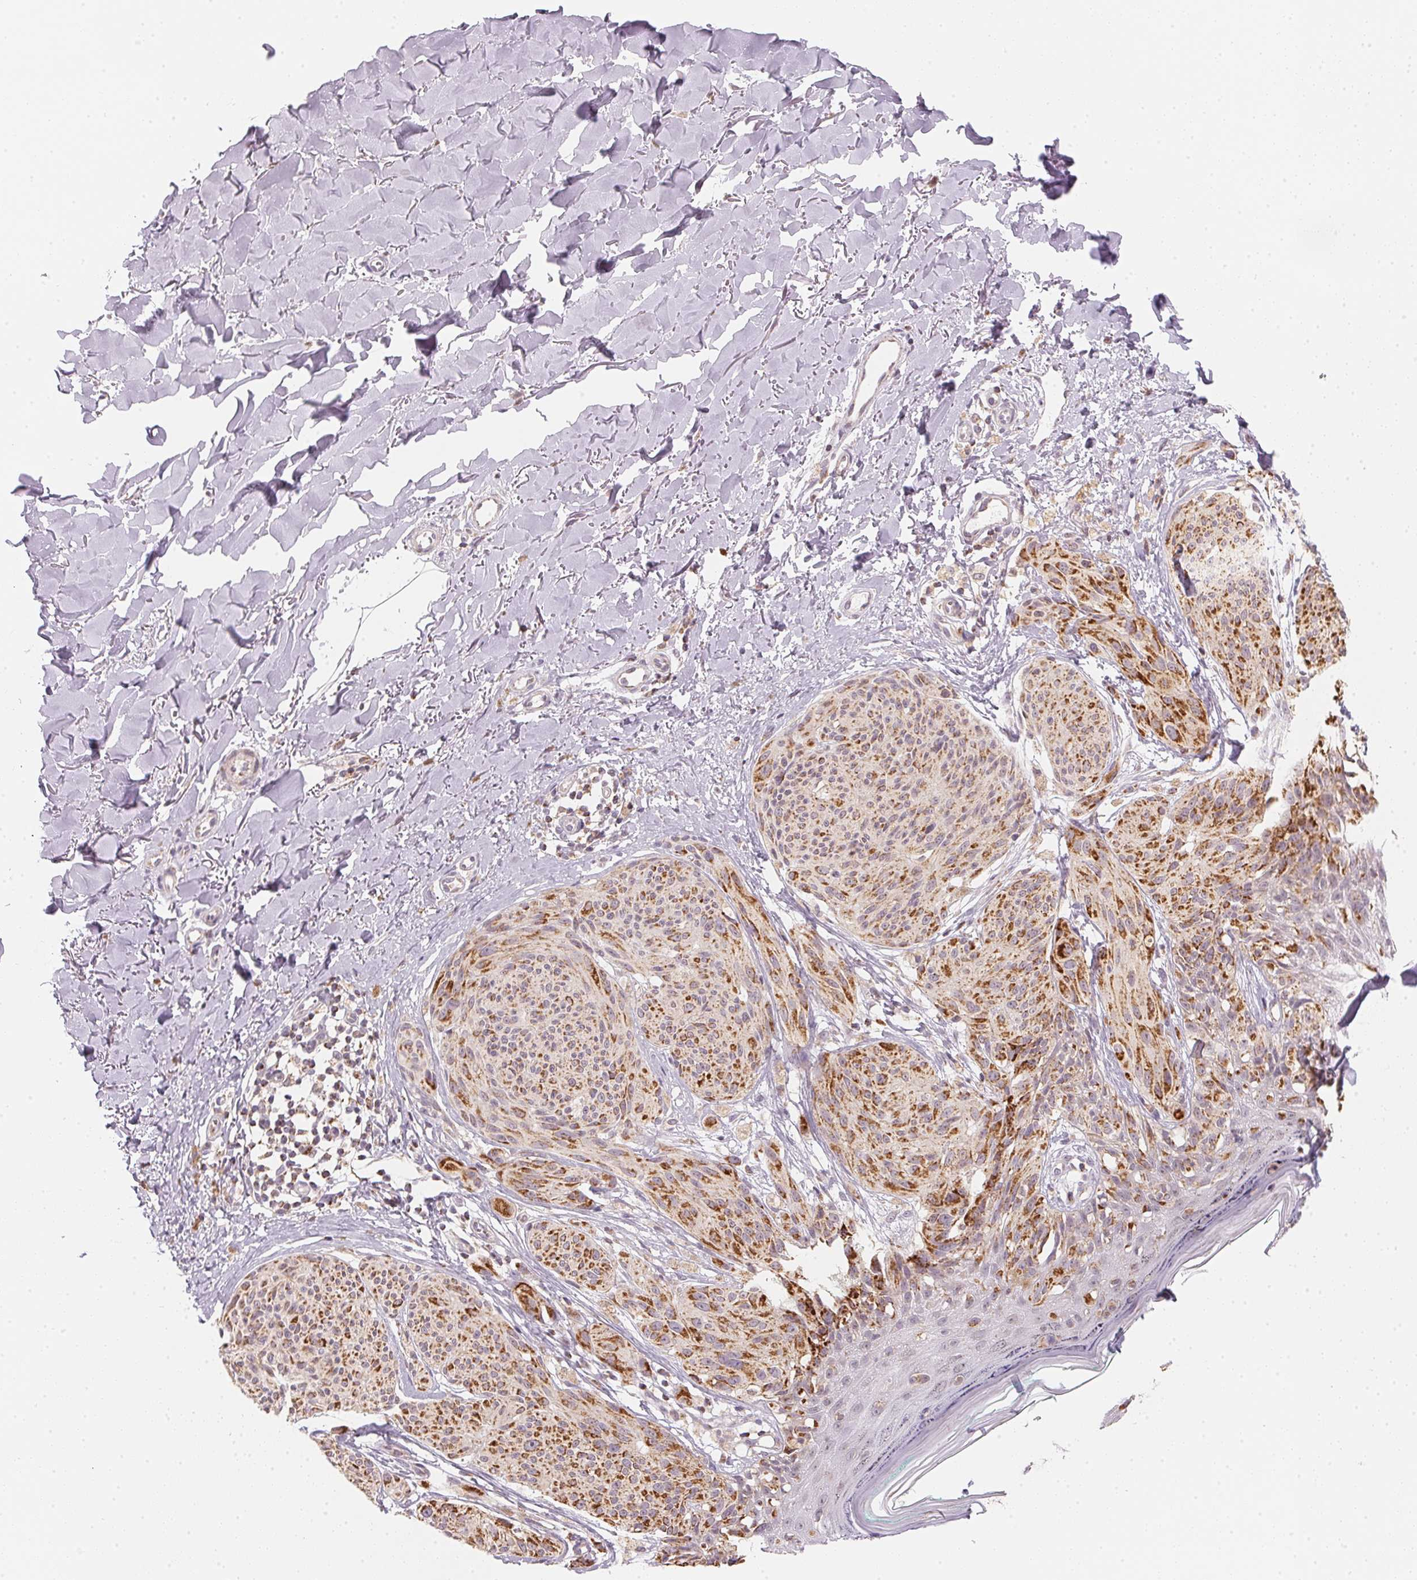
{"staining": {"intensity": "moderate", "quantity": ">75%", "location": "cytoplasmic/membranous"}, "tissue": "melanoma", "cell_type": "Tumor cells", "image_type": "cancer", "snomed": [{"axis": "morphology", "description": "Malignant melanoma, NOS"}, {"axis": "topography", "description": "Skin"}], "caption": "Melanoma stained with immunohistochemistry (IHC) shows moderate cytoplasmic/membranous staining in about >75% of tumor cells.", "gene": "GIPC2", "patient": {"sex": "female", "age": 87}}